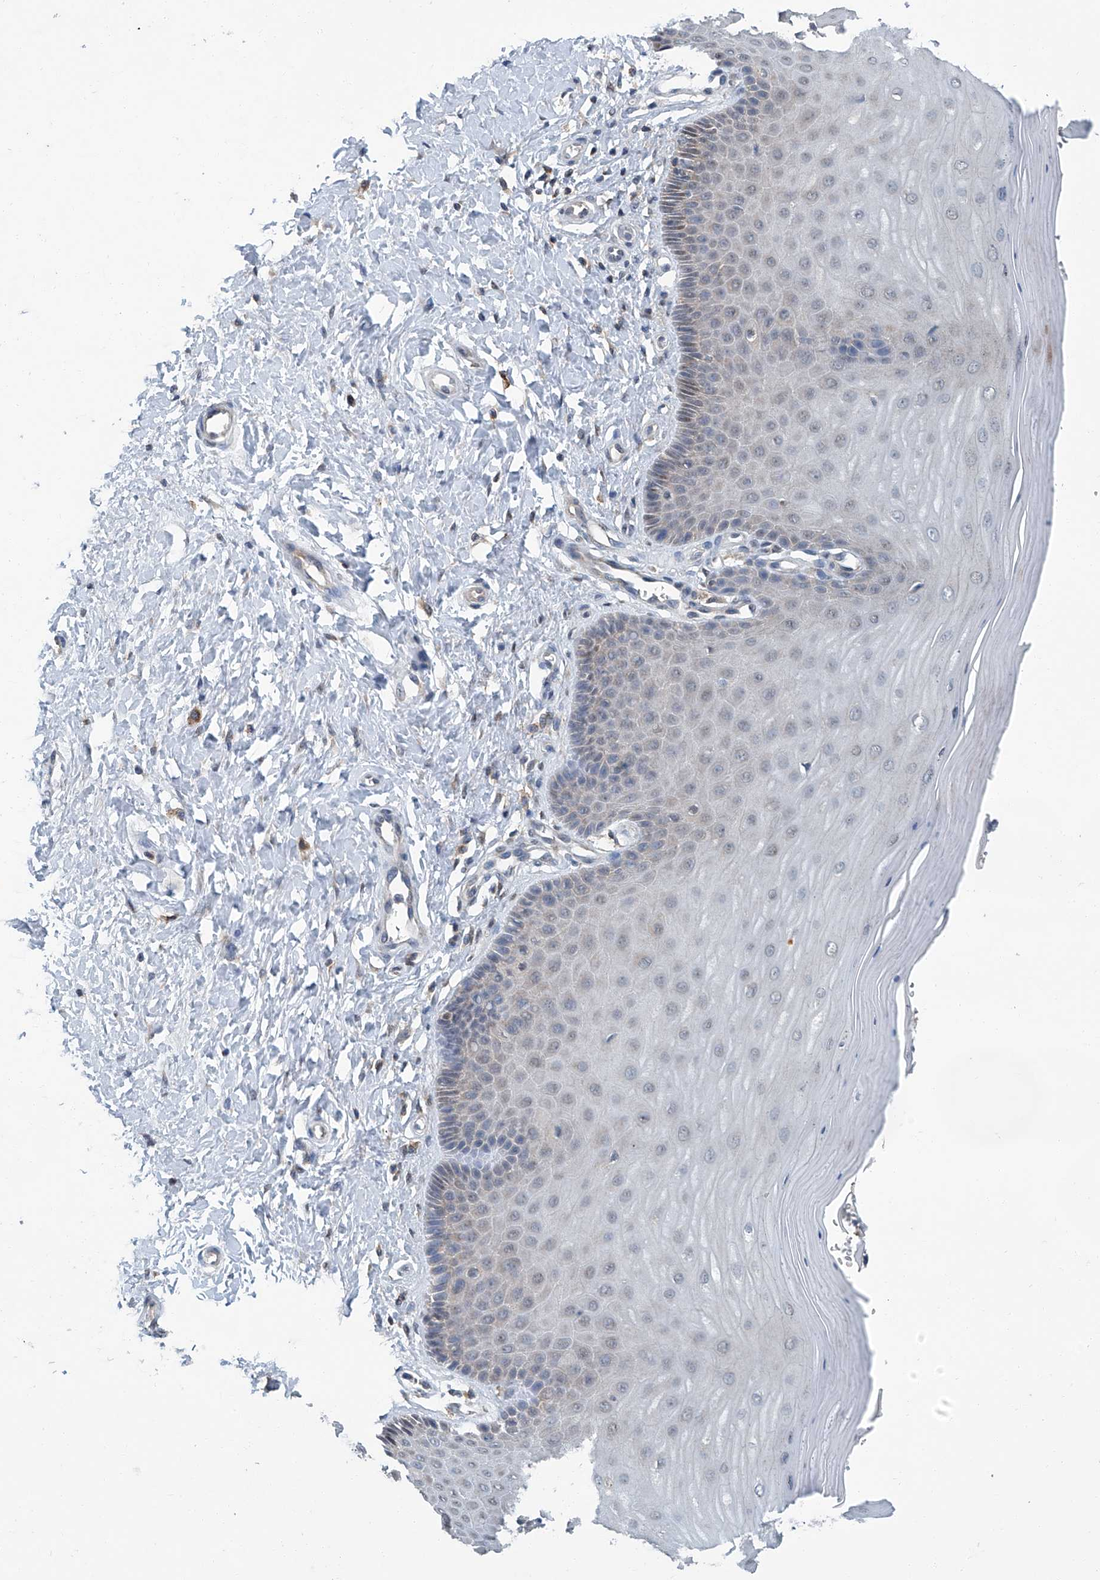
{"staining": {"intensity": "weak", "quantity": "25%-75%", "location": "cytoplasmic/membranous"}, "tissue": "cervix", "cell_type": "Glandular cells", "image_type": "normal", "snomed": [{"axis": "morphology", "description": "Normal tissue, NOS"}, {"axis": "topography", "description": "Cervix"}], "caption": "Protein analysis of benign cervix displays weak cytoplasmic/membranous expression in approximately 25%-75% of glandular cells.", "gene": "CLK1", "patient": {"sex": "female", "age": 55}}